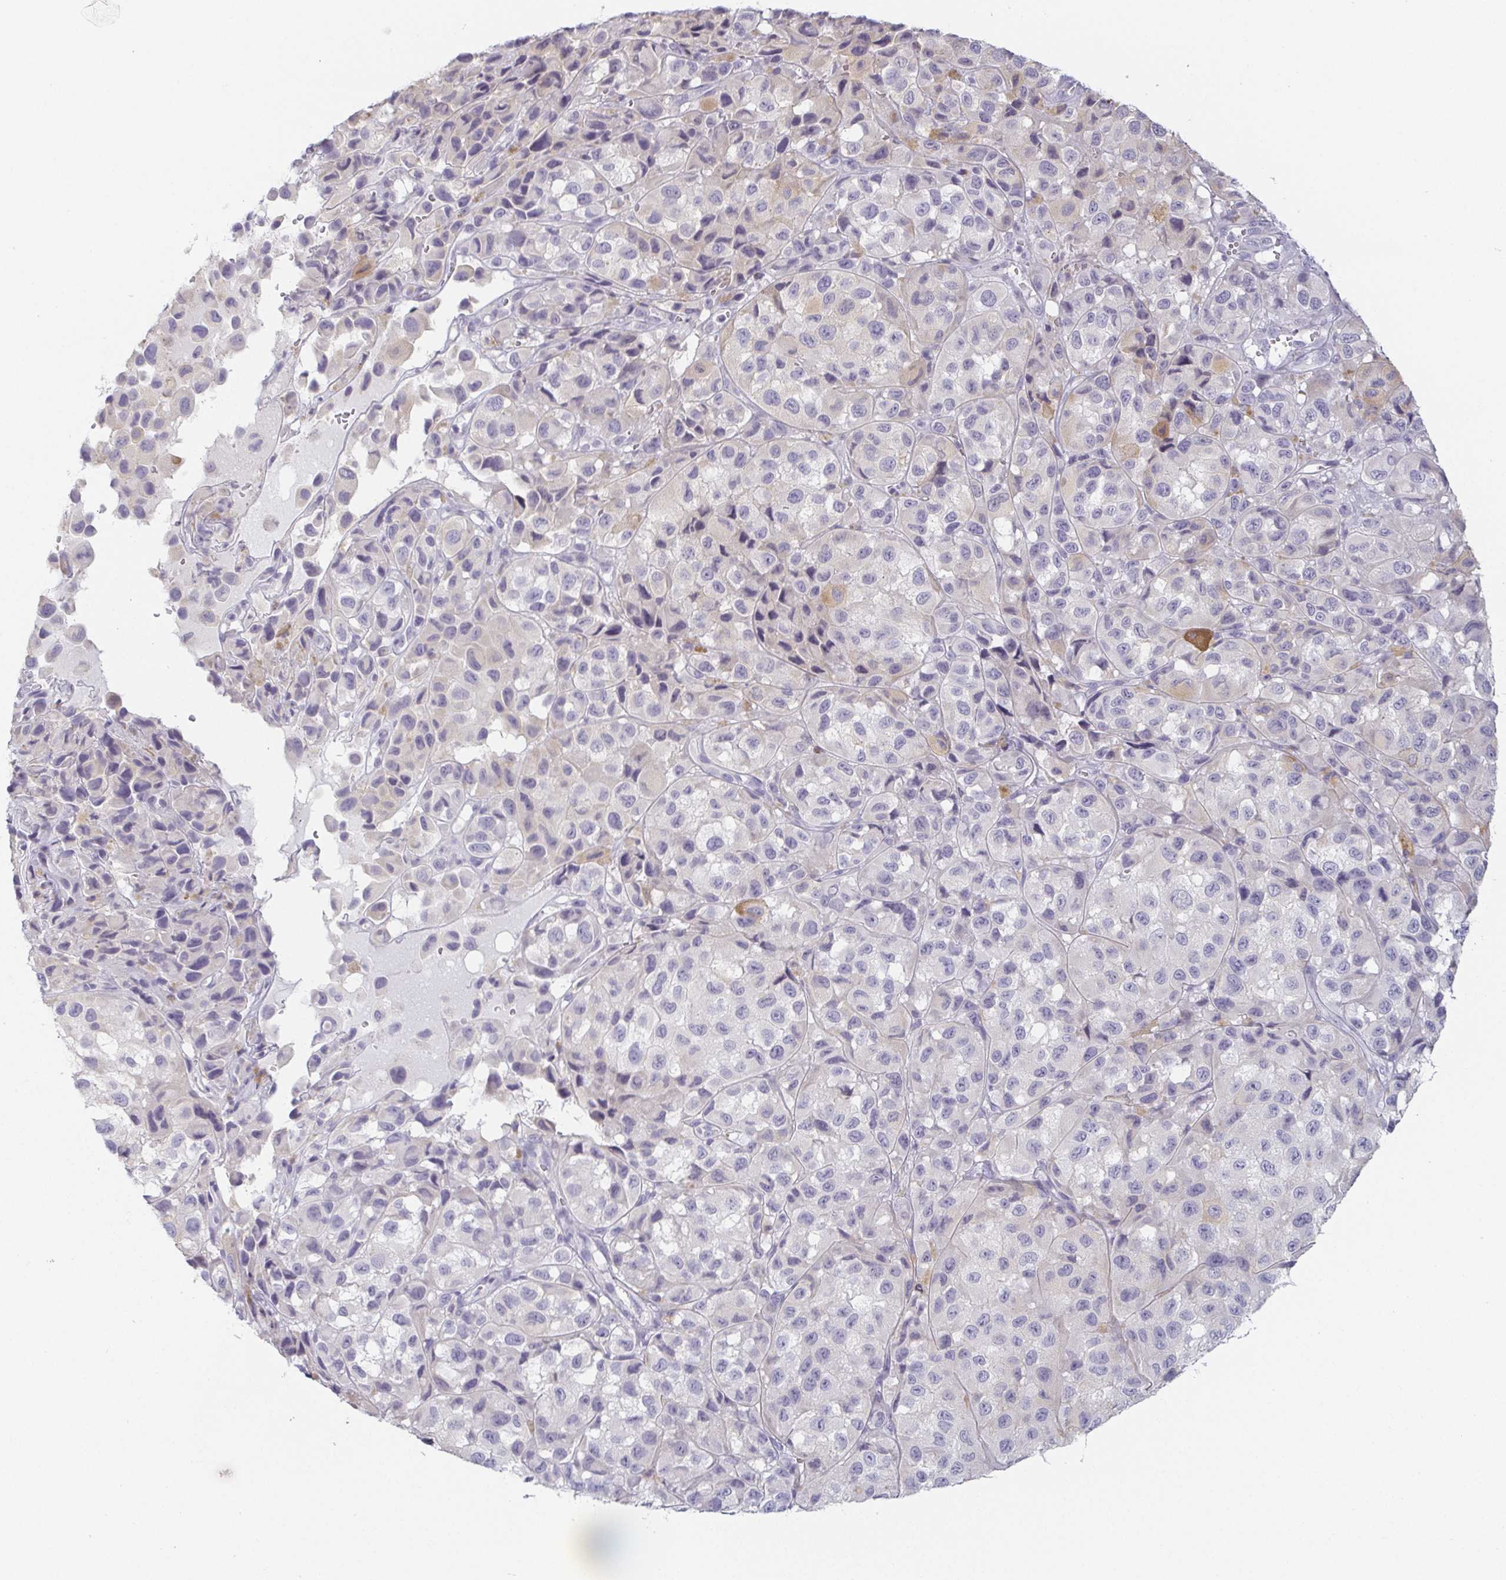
{"staining": {"intensity": "negative", "quantity": "none", "location": "none"}, "tissue": "melanoma", "cell_type": "Tumor cells", "image_type": "cancer", "snomed": [{"axis": "morphology", "description": "Malignant melanoma, NOS"}, {"axis": "topography", "description": "Skin"}], "caption": "The immunohistochemistry (IHC) photomicrograph has no significant positivity in tumor cells of melanoma tissue.", "gene": "PRR27", "patient": {"sex": "male", "age": 93}}